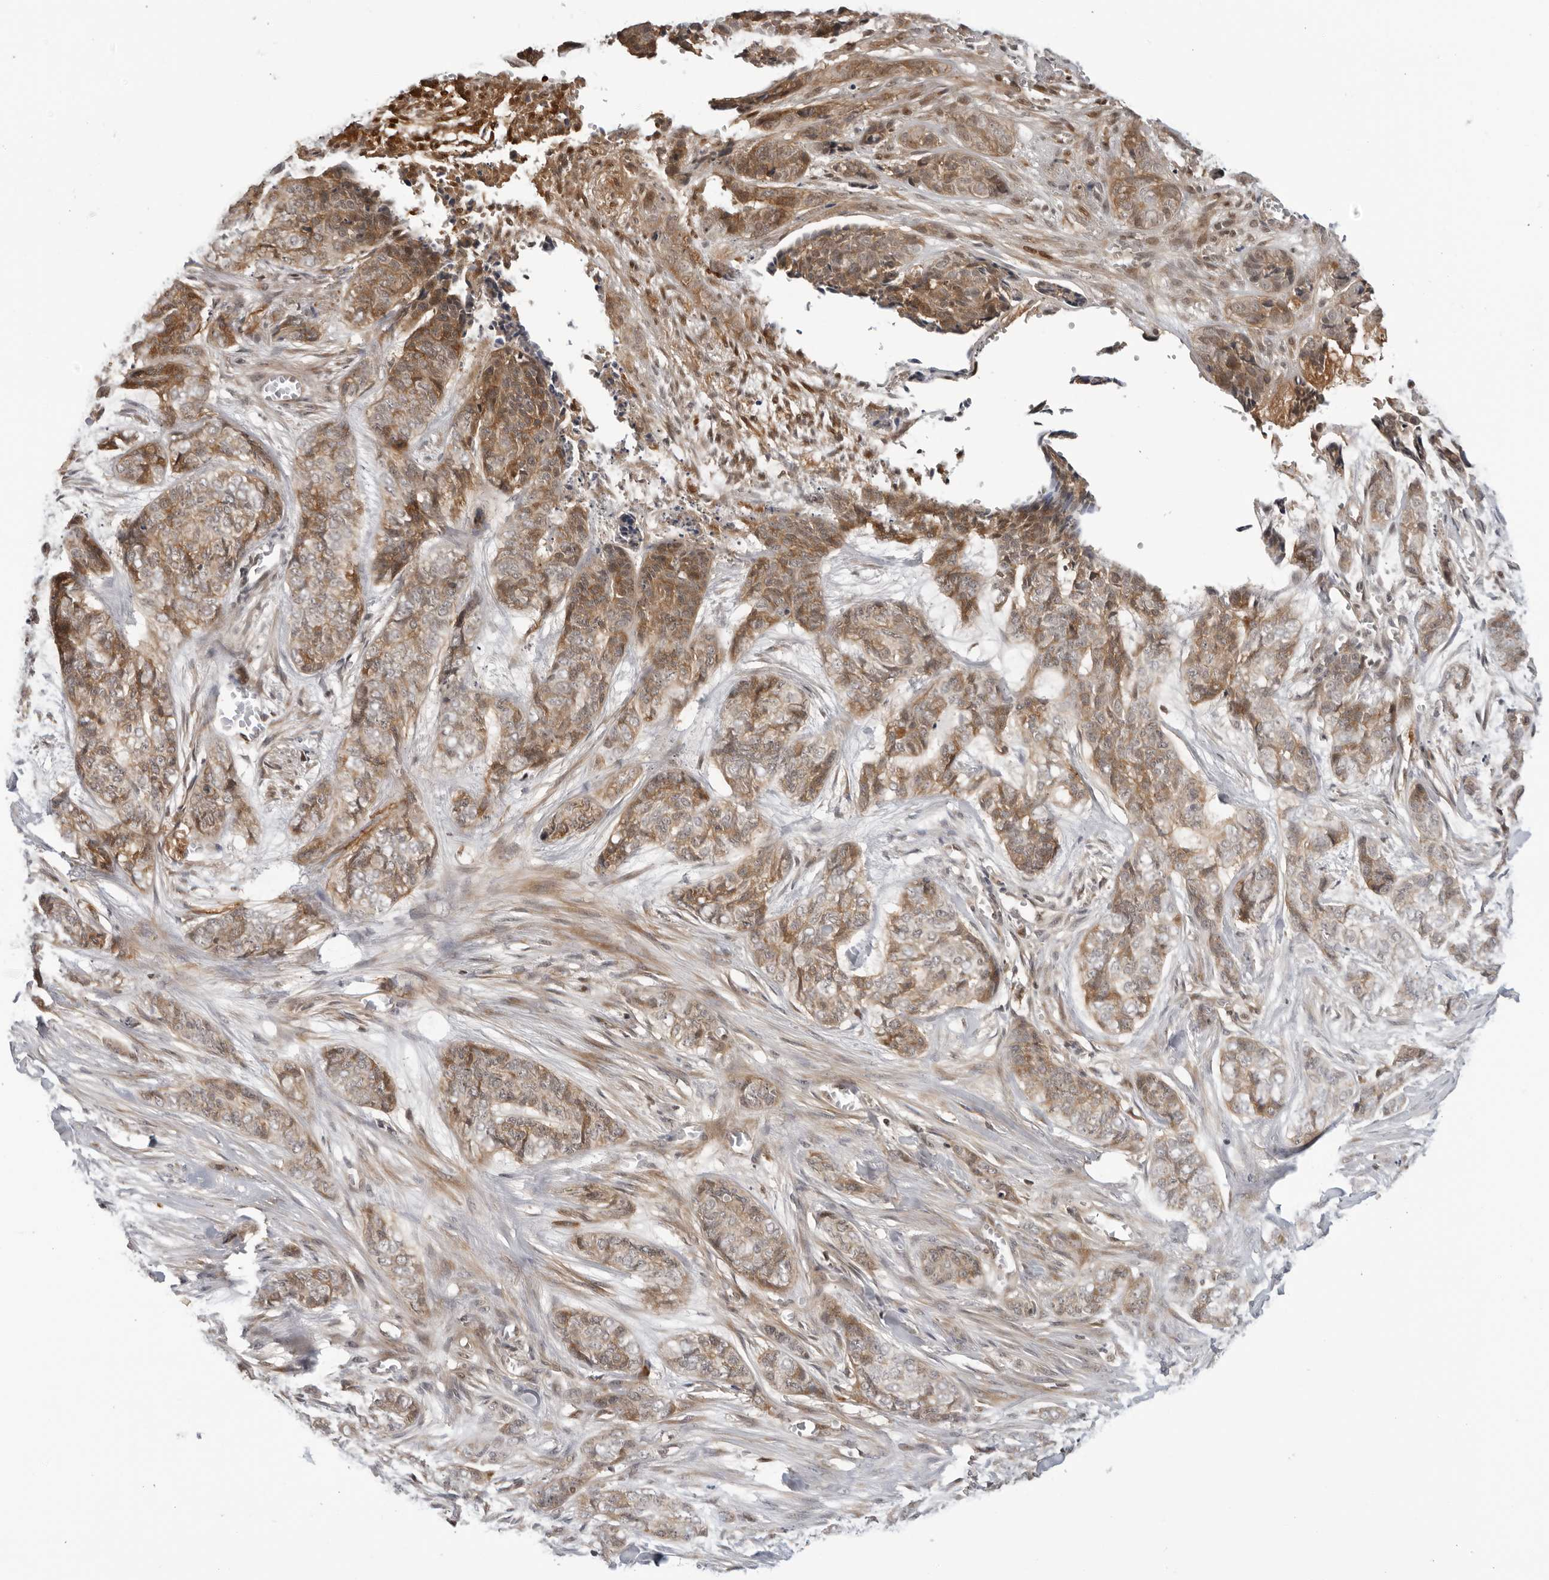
{"staining": {"intensity": "moderate", "quantity": ">75%", "location": "cytoplasmic/membranous"}, "tissue": "skin cancer", "cell_type": "Tumor cells", "image_type": "cancer", "snomed": [{"axis": "morphology", "description": "Basal cell carcinoma"}, {"axis": "topography", "description": "Skin"}], "caption": "A photomicrograph of skin cancer stained for a protein displays moderate cytoplasmic/membranous brown staining in tumor cells. Using DAB (3,3'-diaminobenzidine) (brown) and hematoxylin (blue) stains, captured at high magnification using brightfield microscopy.", "gene": "SUGCT", "patient": {"sex": "female", "age": 64}}